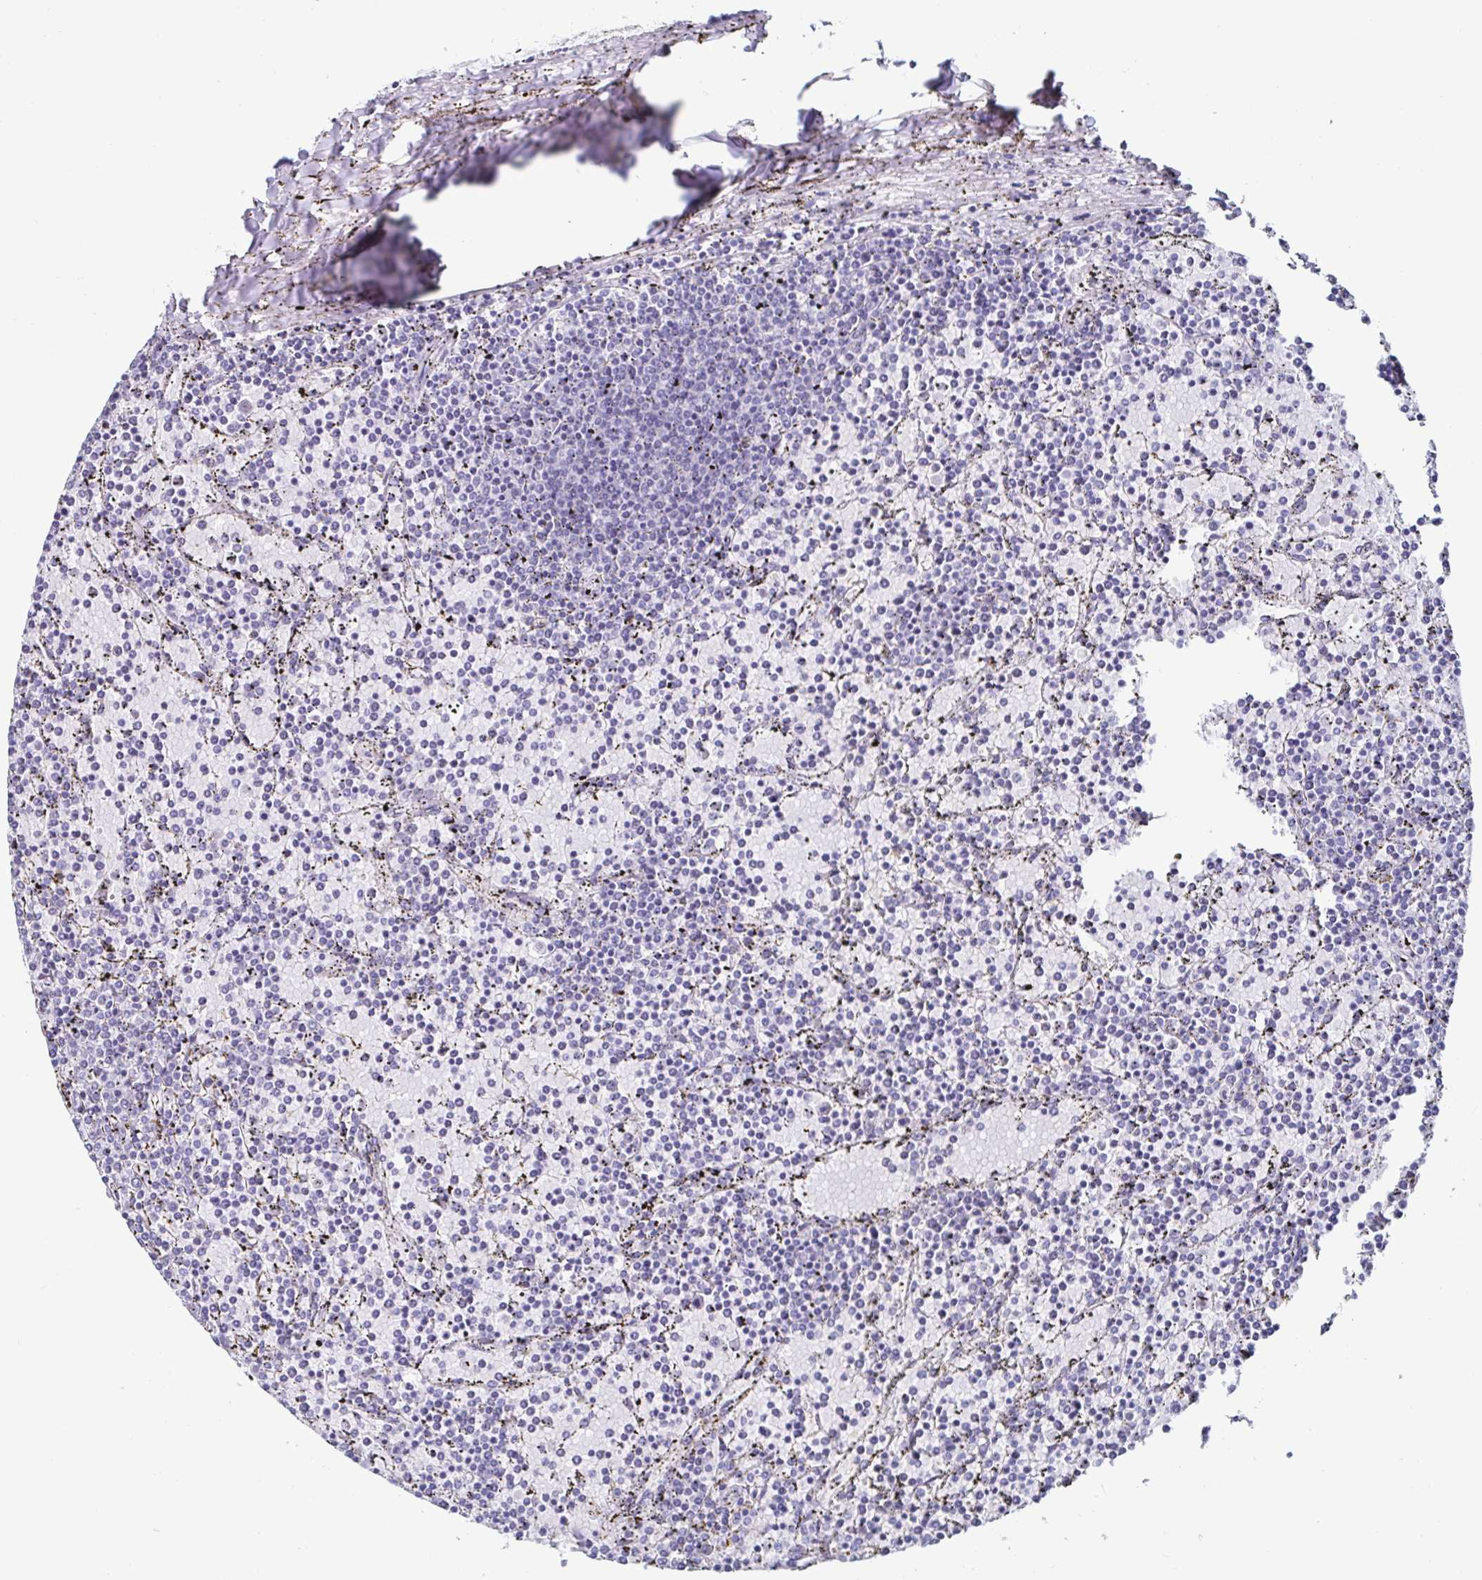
{"staining": {"intensity": "negative", "quantity": "none", "location": "none"}, "tissue": "lymphoma", "cell_type": "Tumor cells", "image_type": "cancer", "snomed": [{"axis": "morphology", "description": "Malignant lymphoma, non-Hodgkin's type, Low grade"}, {"axis": "topography", "description": "Spleen"}], "caption": "This is an IHC photomicrograph of lymphoma. There is no staining in tumor cells.", "gene": "DDX39B", "patient": {"sex": "female", "age": 77}}